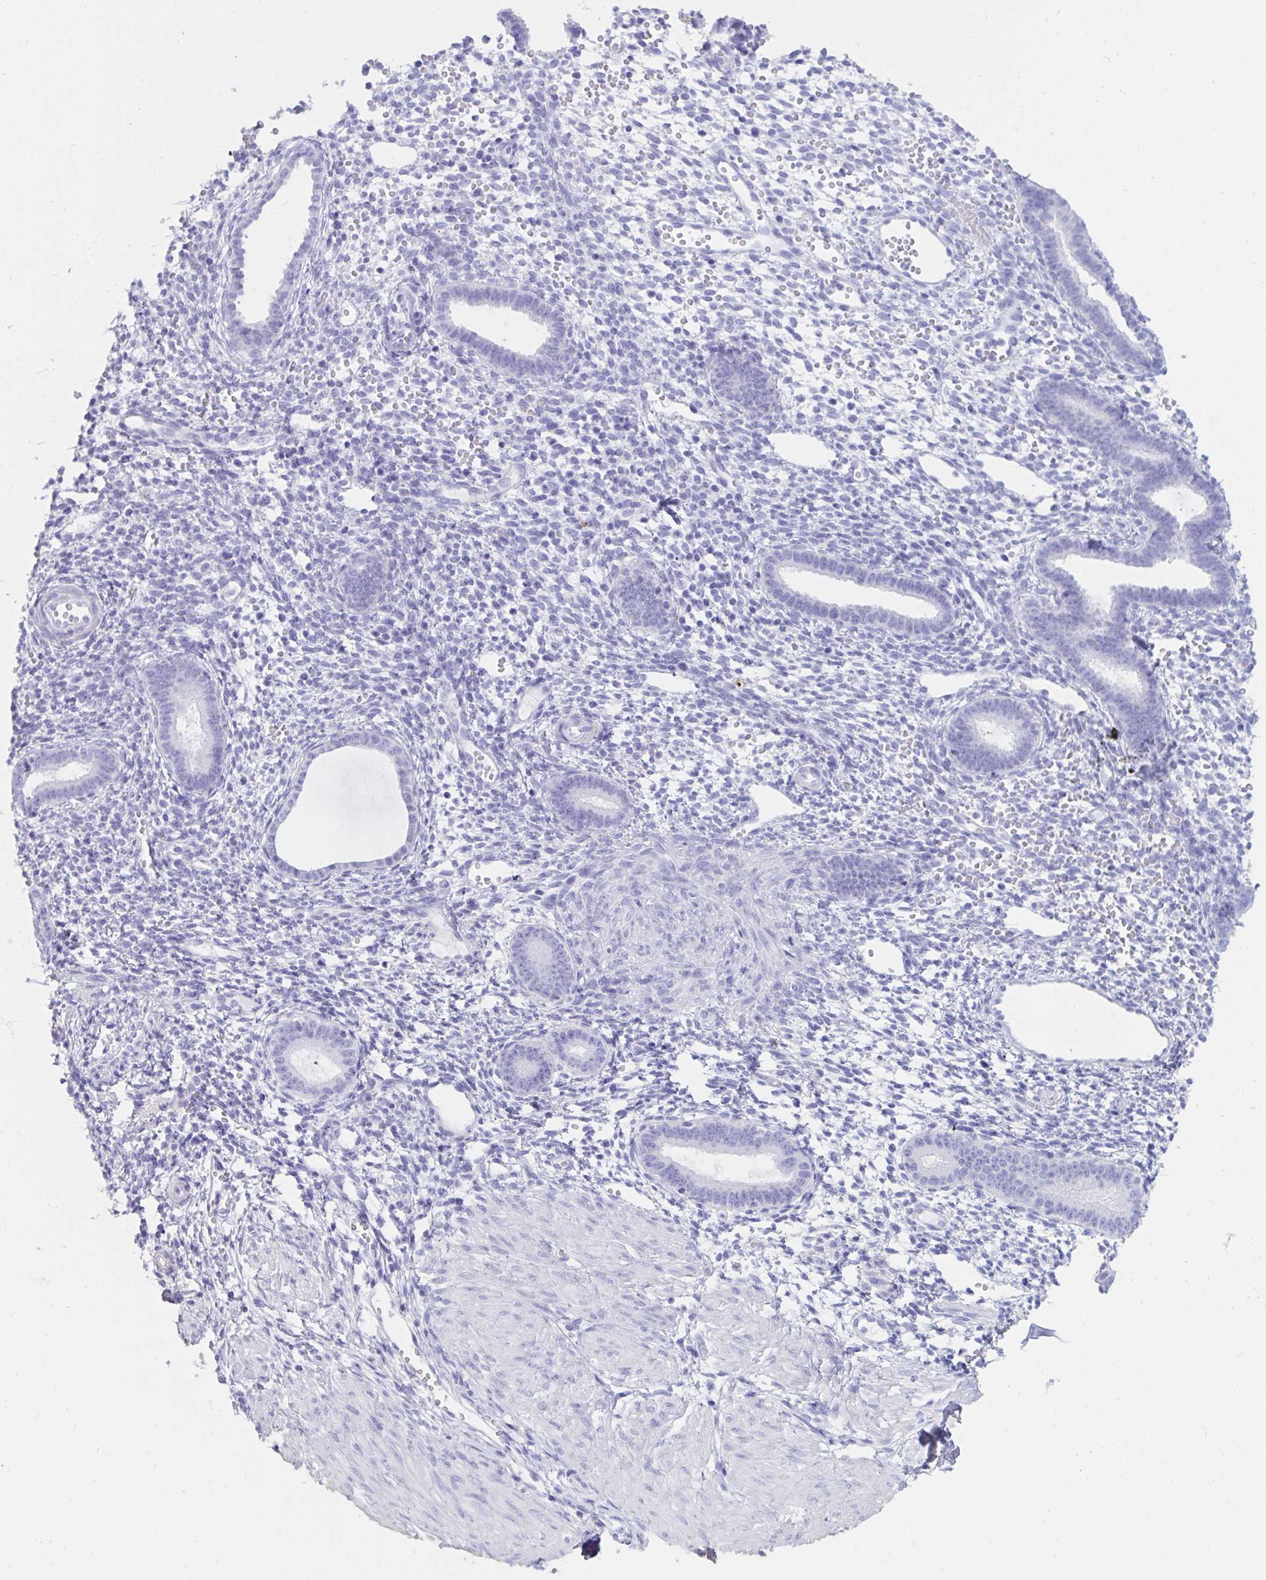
{"staining": {"intensity": "negative", "quantity": "none", "location": "none"}, "tissue": "endometrium", "cell_type": "Cells in endometrial stroma", "image_type": "normal", "snomed": [{"axis": "morphology", "description": "Normal tissue, NOS"}, {"axis": "topography", "description": "Endometrium"}], "caption": "IHC of unremarkable human endometrium shows no expression in cells in endometrial stroma.", "gene": "TNNC1", "patient": {"sex": "female", "age": 36}}